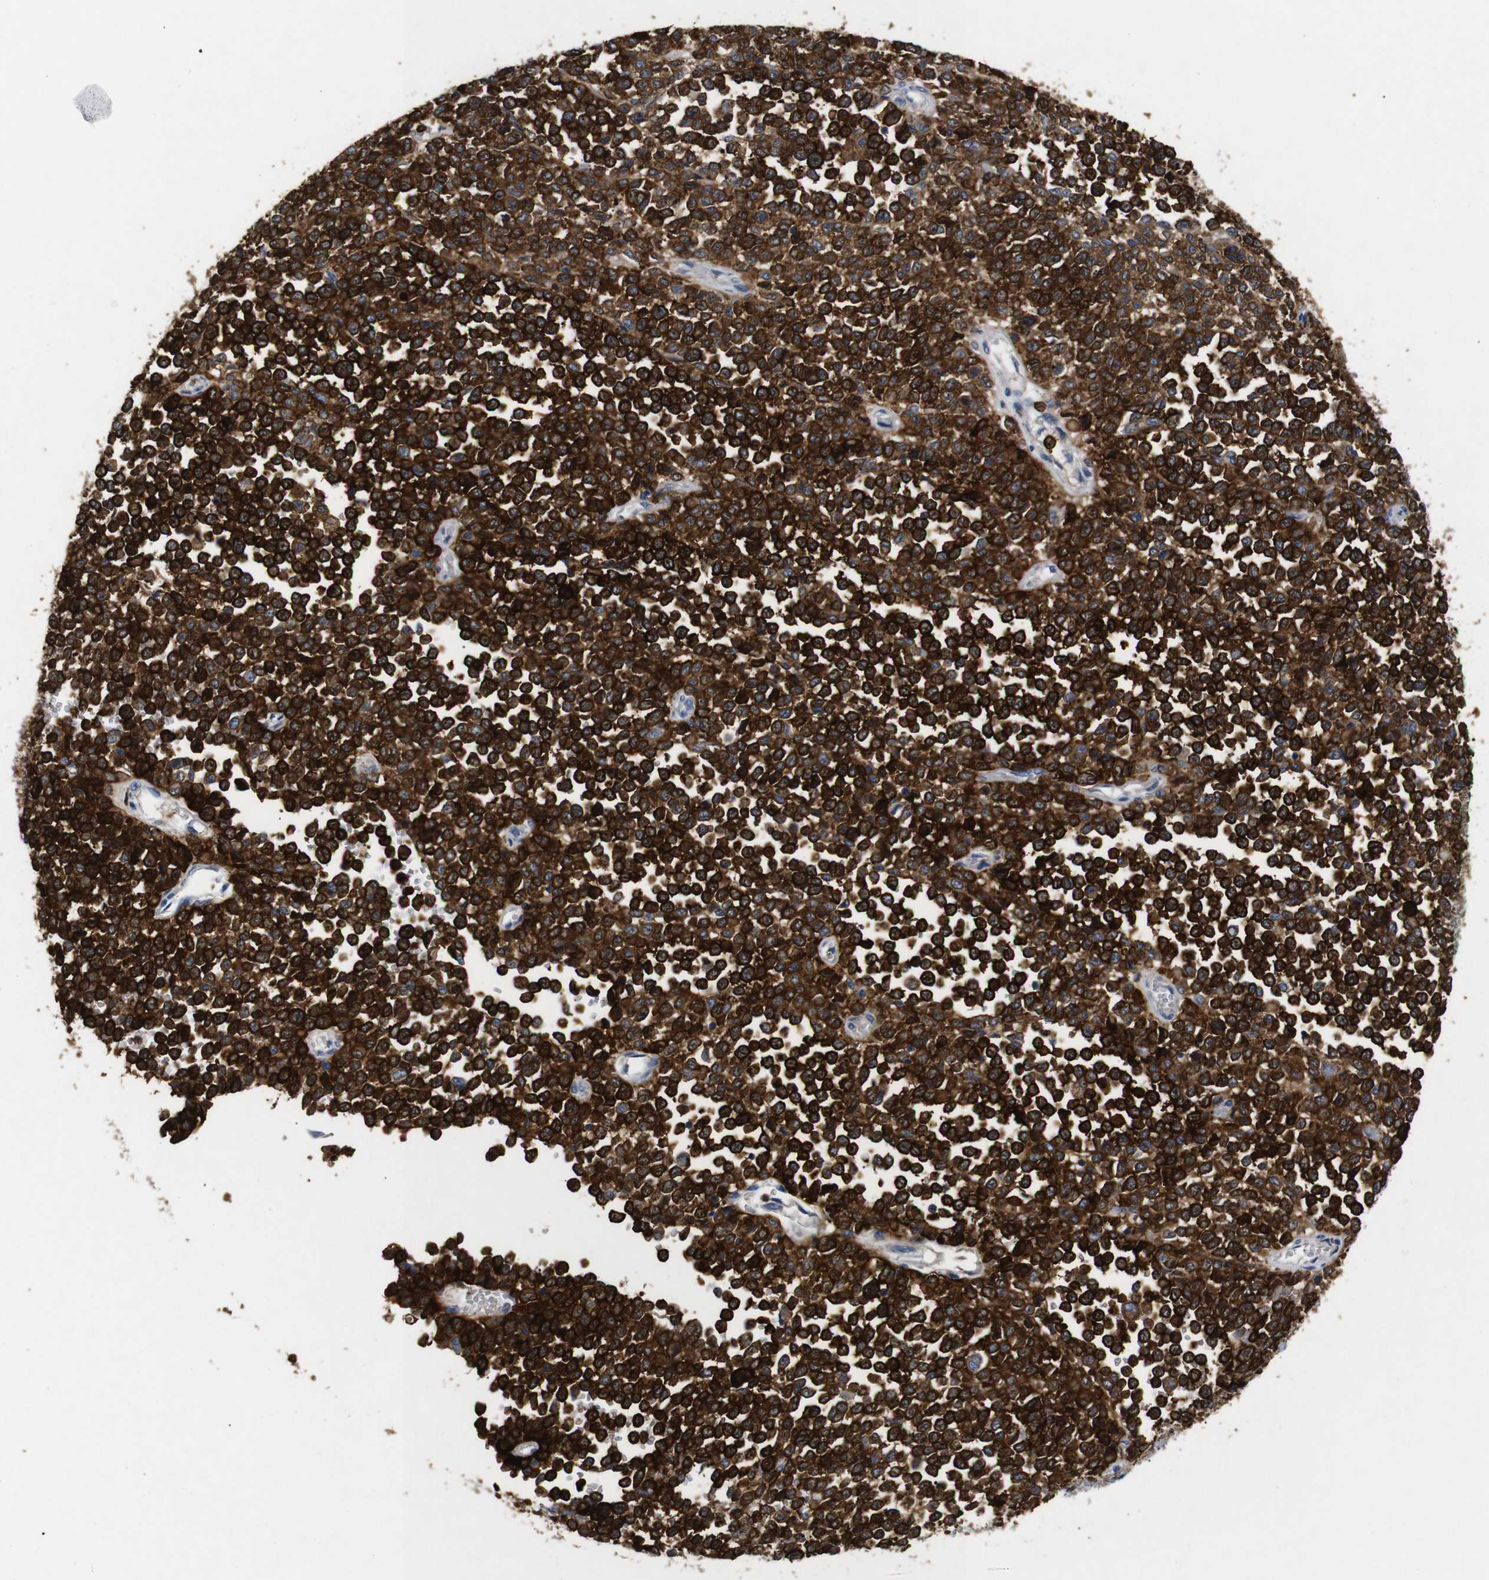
{"staining": {"intensity": "strong", "quantity": ">75%", "location": "cytoplasmic/membranous"}, "tissue": "melanoma", "cell_type": "Tumor cells", "image_type": "cancer", "snomed": [{"axis": "morphology", "description": "Malignant melanoma, Metastatic site"}, {"axis": "topography", "description": "Pancreas"}], "caption": "Strong cytoplasmic/membranous protein expression is appreciated in about >75% of tumor cells in melanoma. (DAB IHC, brown staining for protein, blue staining for nuclei).", "gene": "SDCBP", "patient": {"sex": "female", "age": 30}}